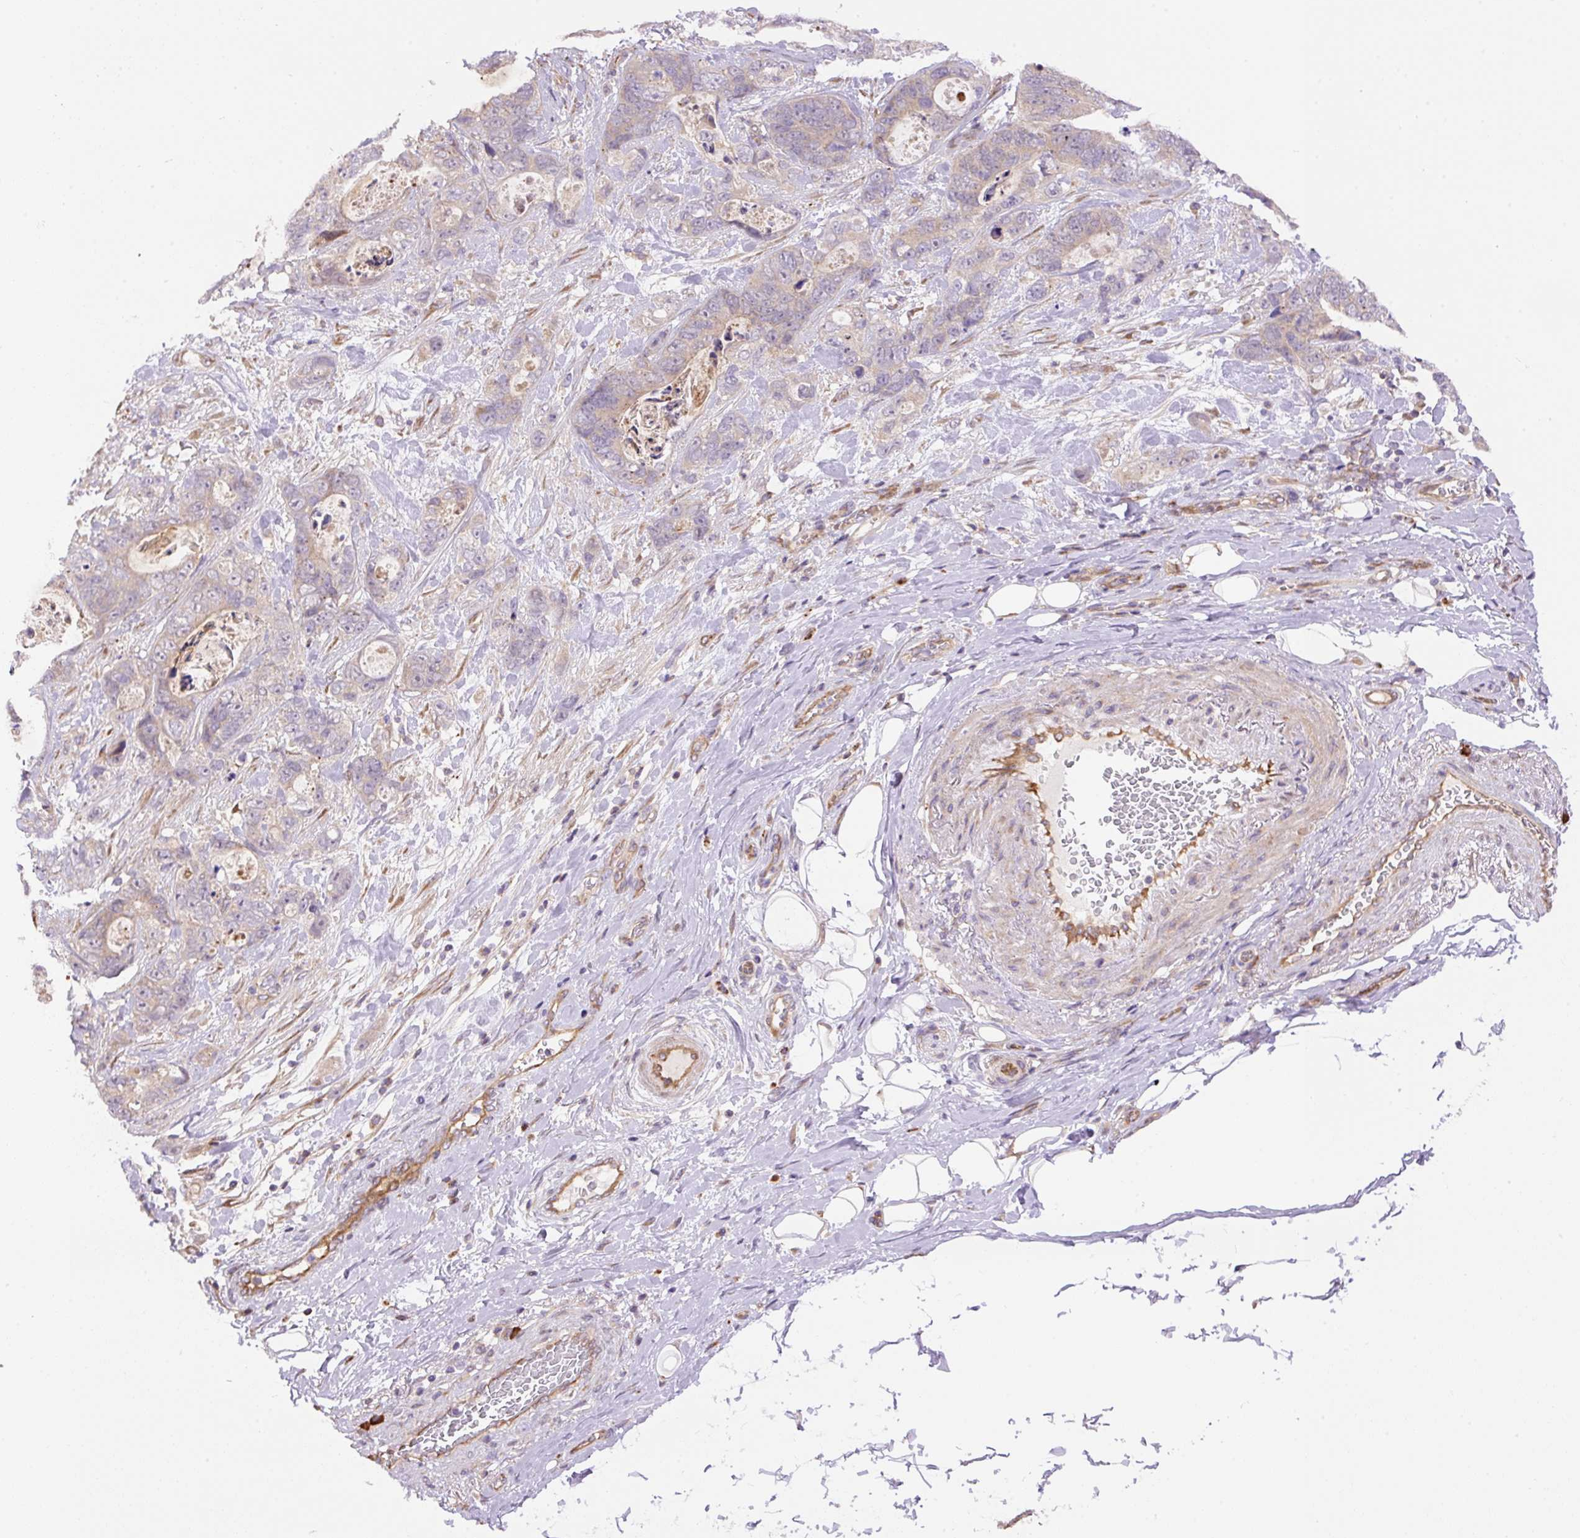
{"staining": {"intensity": "negative", "quantity": "none", "location": "none"}, "tissue": "stomach cancer", "cell_type": "Tumor cells", "image_type": "cancer", "snomed": [{"axis": "morphology", "description": "Normal tissue, NOS"}, {"axis": "morphology", "description": "Adenocarcinoma, NOS"}, {"axis": "topography", "description": "Stomach"}], "caption": "Immunohistochemical staining of human stomach cancer reveals no significant expression in tumor cells.", "gene": "PPME1", "patient": {"sex": "female", "age": 89}}